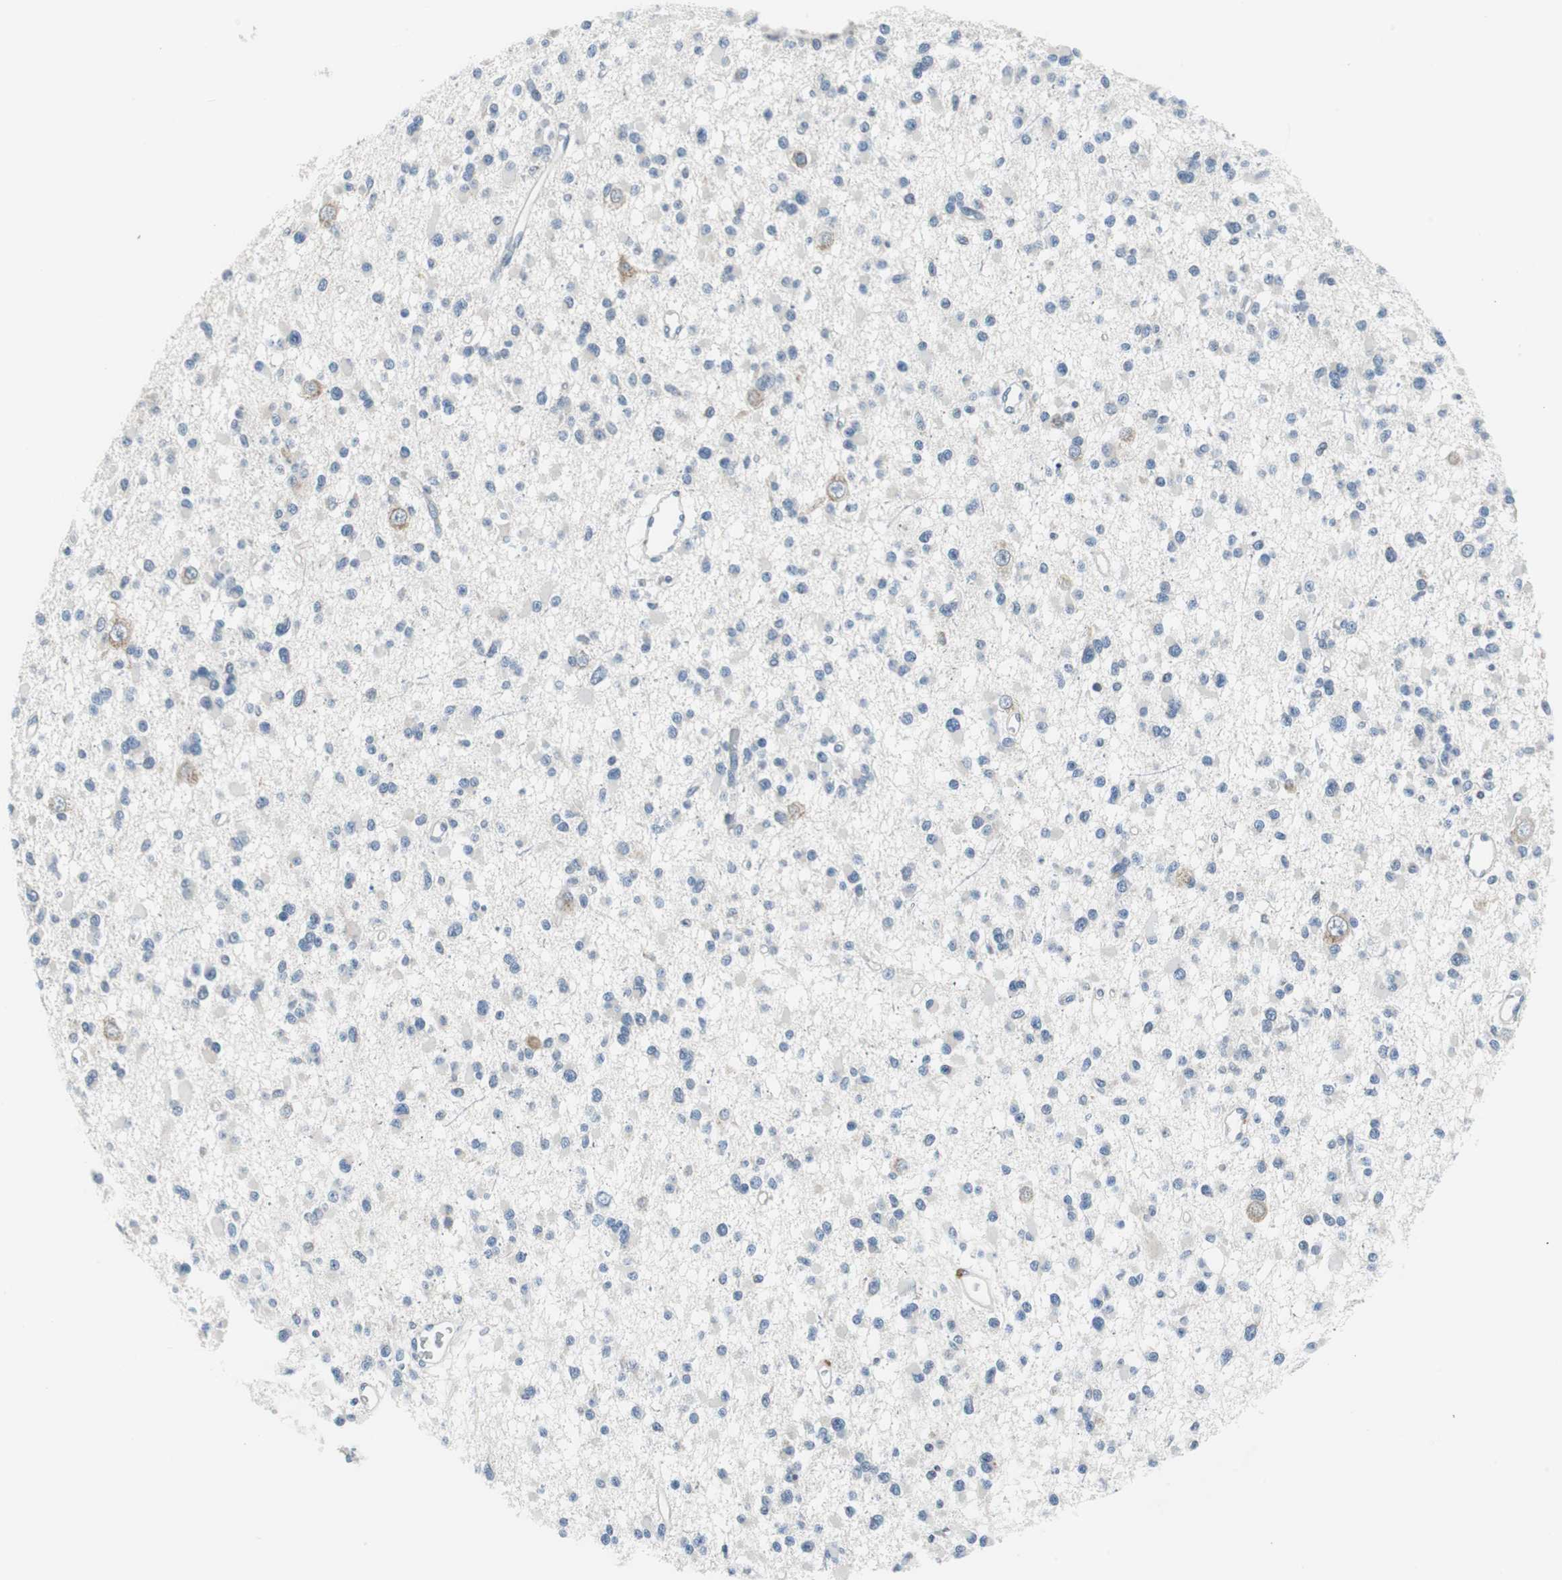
{"staining": {"intensity": "weak", "quantity": "<25%", "location": "cytoplasmic/membranous"}, "tissue": "glioma", "cell_type": "Tumor cells", "image_type": "cancer", "snomed": [{"axis": "morphology", "description": "Glioma, malignant, Low grade"}, {"axis": "topography", "description": "Brain"}], "caption": "The micrograph displays no significant positivity in tumor cells of glioma.", "gene": "PLAA", "patient": {"sex": "female", "age": 22}}